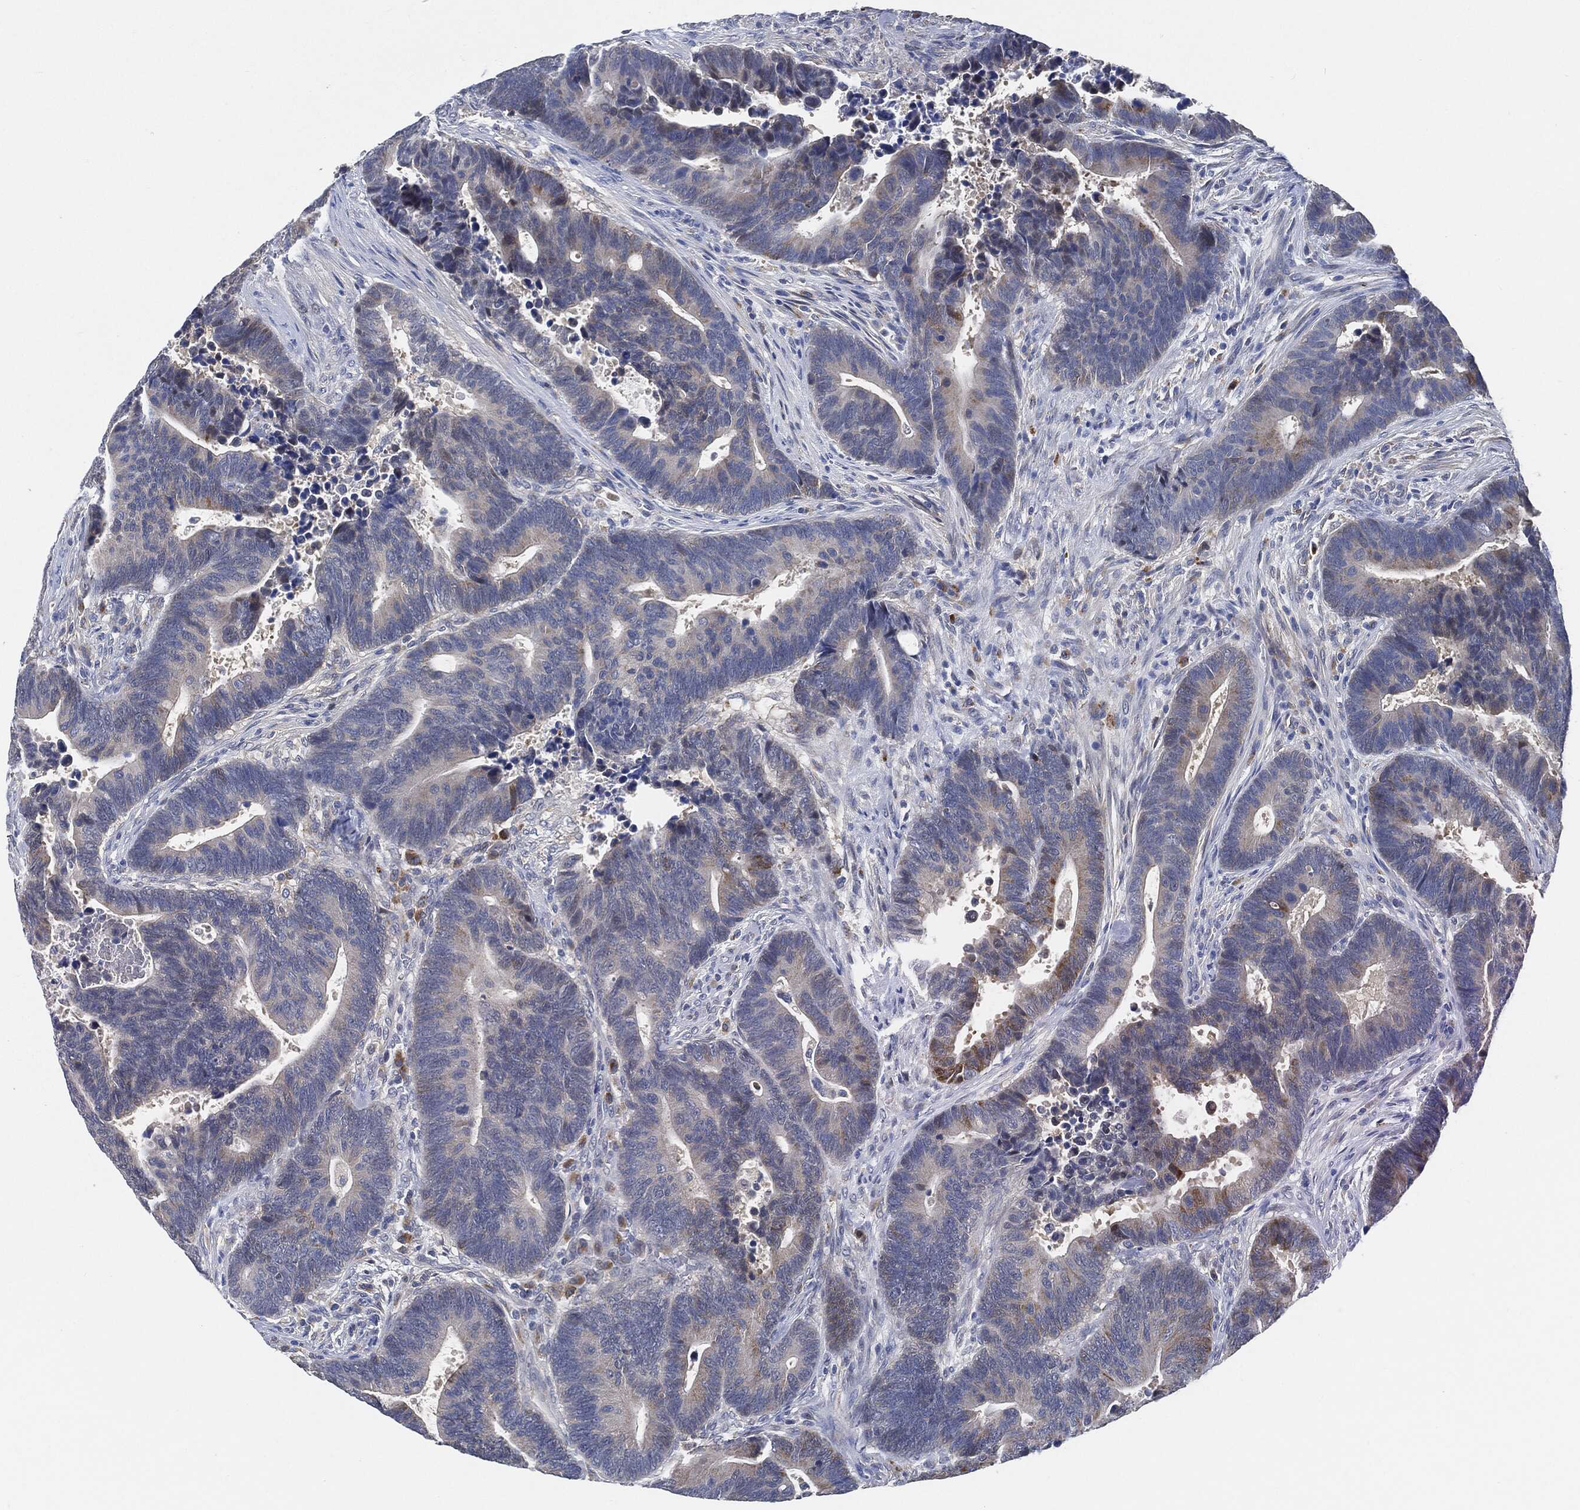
{"staining": {"intensity": "strong", "quantity": "<25%", "location": "cytoplasmic/membranous"}, "tissue": "colorectal cancer", "cell_type": "Tumor cells", "image_type": "cancer", "snomed": [{"axis": "morphology", "description": "Adenocarcinoma, NOS"}, {"axis": "topography", "description": "Colon"}], "caption": "A brown stain highlights strong cytoplasmic/membranous staining of a protein in colorectal adenocarcinoma tumor cells. (Brightfield microscopy of DAB IHC at high magnification).", "gene": "VSIG4", "patient": {"sex": "male", "age": 75}}